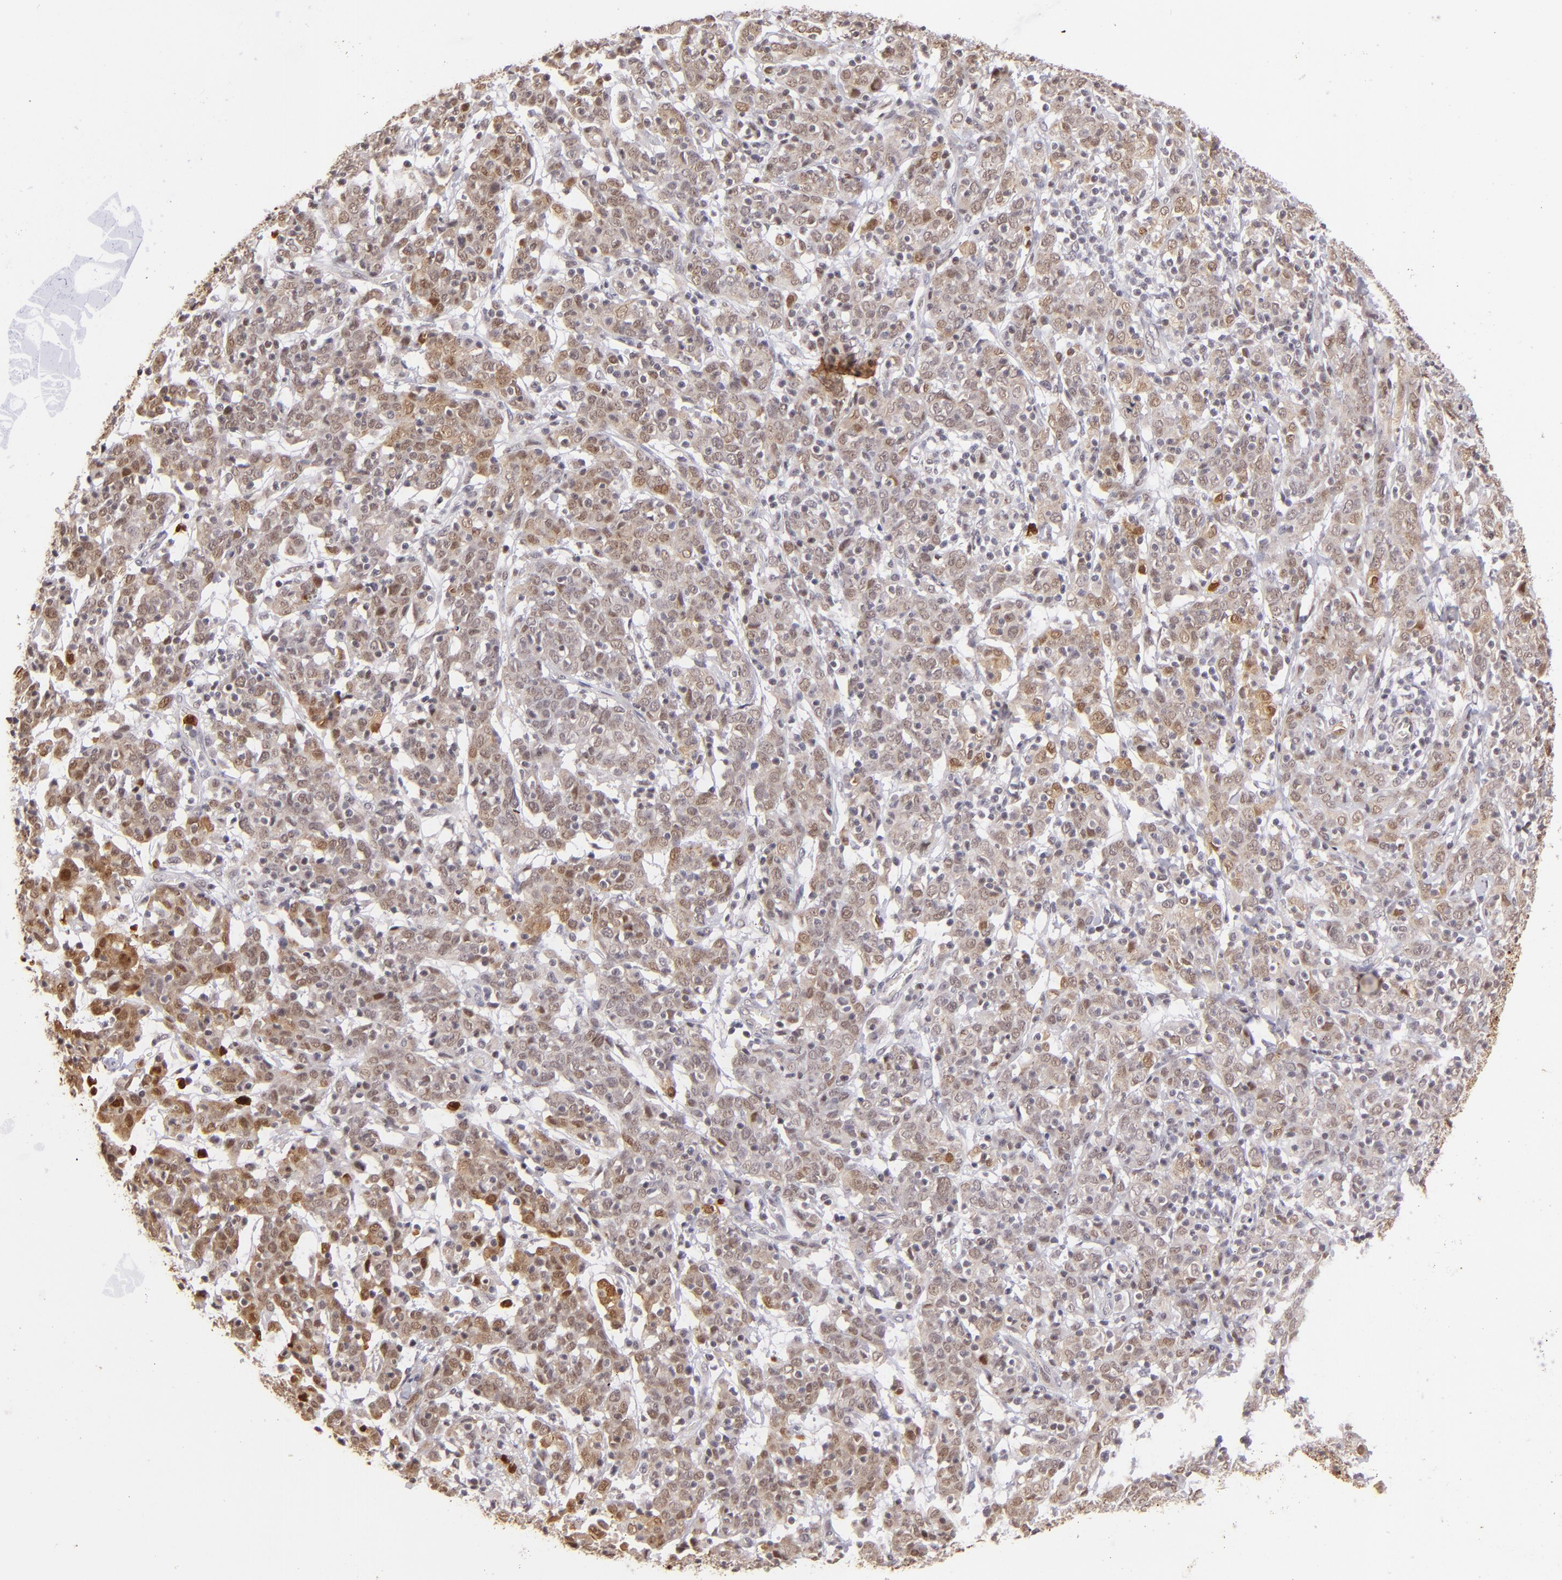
{"staining": {"intensity": "moderate", "quantity": "25%-75%", "location": "cytoplasmic/membranous,nuclear"}, "tissue": "cervical cancer", "cell_type": "Tumor cells", "image_type": "cancer", "snomed": [{"axis": "morphology", "description": "Normal tissue, NOS"}, {"axis": "morphology", "description": "Squamous cell carcinoma, NOS"}, {"axis": "topography", "description": "Cervix"}], "caption": "Immunohistochemical staining of human cervical cancer (squamous cell carcinoma) shows medium levels of moderate cytoplasmic/membranous and nuclear protein expression in about 25%-75% of tumor cells.", "gene": "RXRG", "patient": {"sex": "female", "age": 67}}